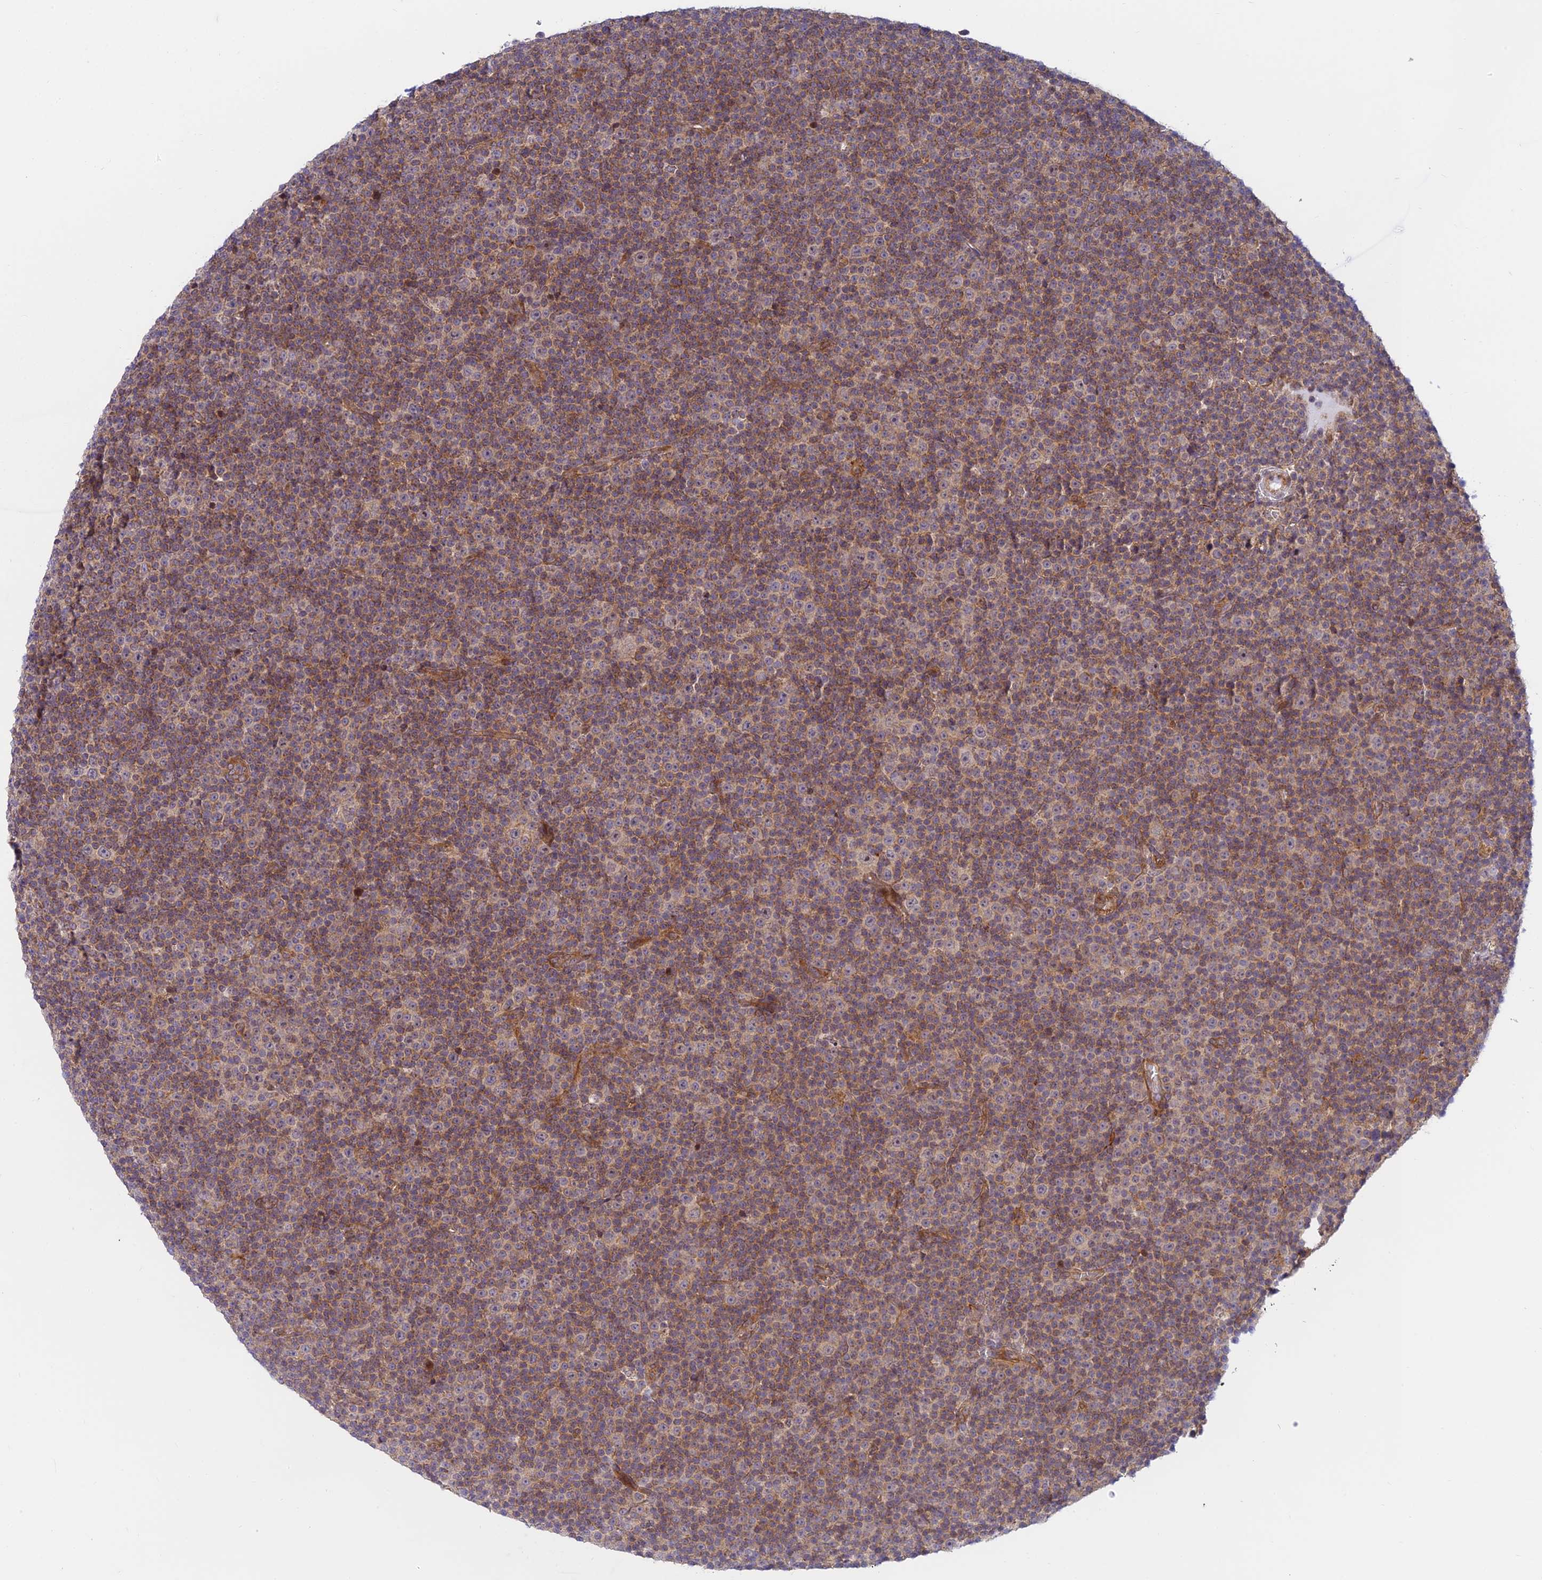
{"staining": {"intensity": "moderate", "quantity": "25%-75%", "location": "cytoplasmic/membranous"}, "tissue": "lymphoma", "cell_type": "Tumor cells", "image_type": "cancer", "snomed": [{"axis": "morphology", "description": "Malignant lymphoma, non-Hodgkin's type, Low grade"}, {"axis": "topography", "description": "Lymph node"}], "caption": "Lymphoma stained with immunohistochemistry (IHC) exhibits moderate cytoplasmic/membranous positivity in about 25%-75% of tumor cells.", "gene": "HOOK2", "patient": {"sex": "female", "age": 67}}